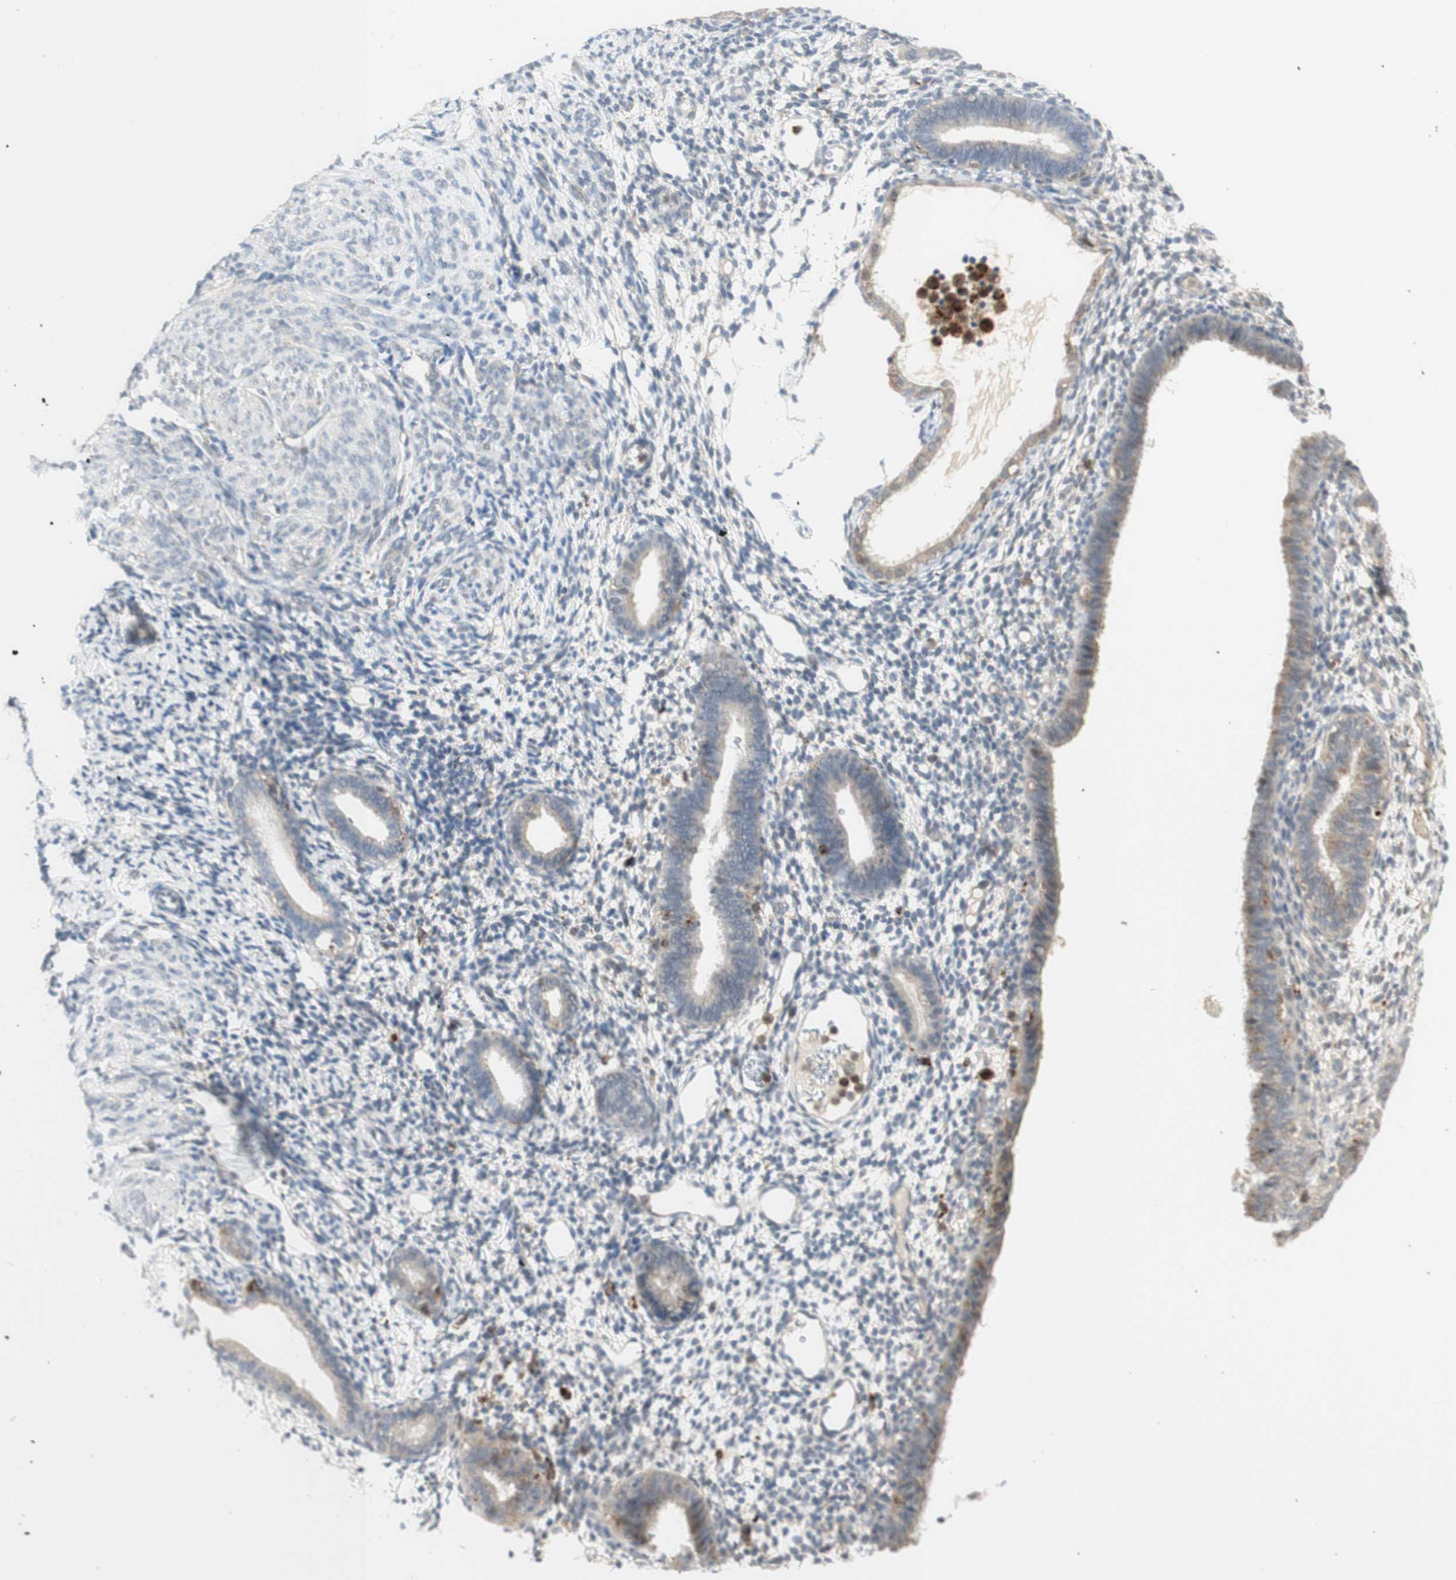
{"staining": {"intensity": "weak", "quantity": "<25%", "location": "cytoplasmic/membranous"}, "tissue": "endometrium", "cell_type": "Cells in endometrial stroma", "image_type": "normal", "snomed": [{"axis": "morphology", "description": "Normal tissue, NOS"}, {"axis": "topography", "description": "Endometrium"}], "caption": "An IHC image of unremarkable endometrium is shown. There is no staining in cells in endometrial stroma of endometrium. (Stains: DAB immunohistochemistry (IHC) with hematoxylin counter stain, Microscopy: brightfield microscopy at high magnification).", "gene": "GAPT", "patient": {"sex": "female", "age": 61}}